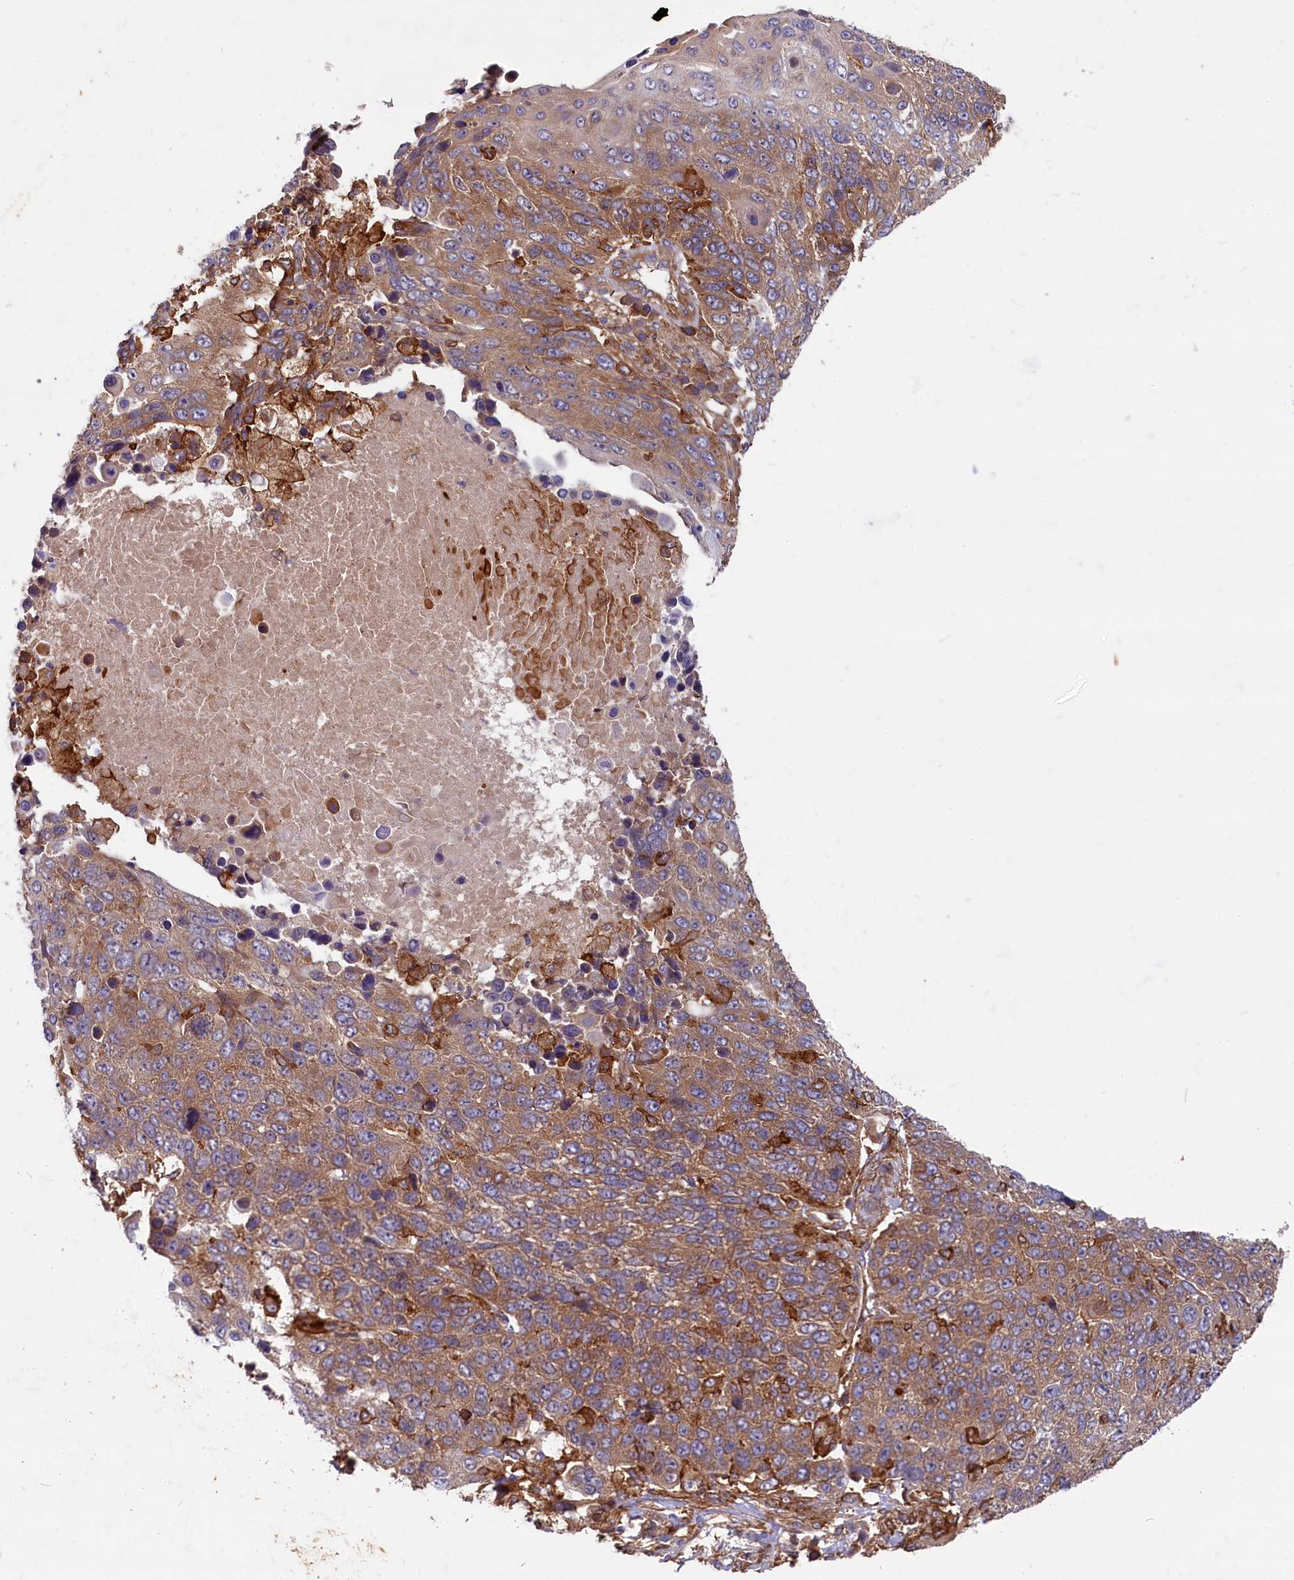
{"staining": {"intensity": "moderate", "quantity": ">75%", "location": "cytoplasmic/membranous"}, "tissue": "lung cancer", "cell_type": "Tumor cells", "image_type": "cancer", "snomed": [{"axis": "morphology", "description": "Normal tissue, NOS"}, {"axis": "morphology", "description": "Squamous cell carcinoma, NOS"}, {"axis": "topography", "description": "Lymph node"}, {"axis": "topography", "description": "Lung"}], "caption": "Protein expression analysis of human lung cancer reveals moderate cytoplasmic/membranous expression in approximately >75% of tumor cells. Using DAB (brown) and hematoxylin (blue) stains, captured at high magnification using brightfield microscopy.", "gene": "MYO9B", "patient": {"sex": "male", "age": 66}}